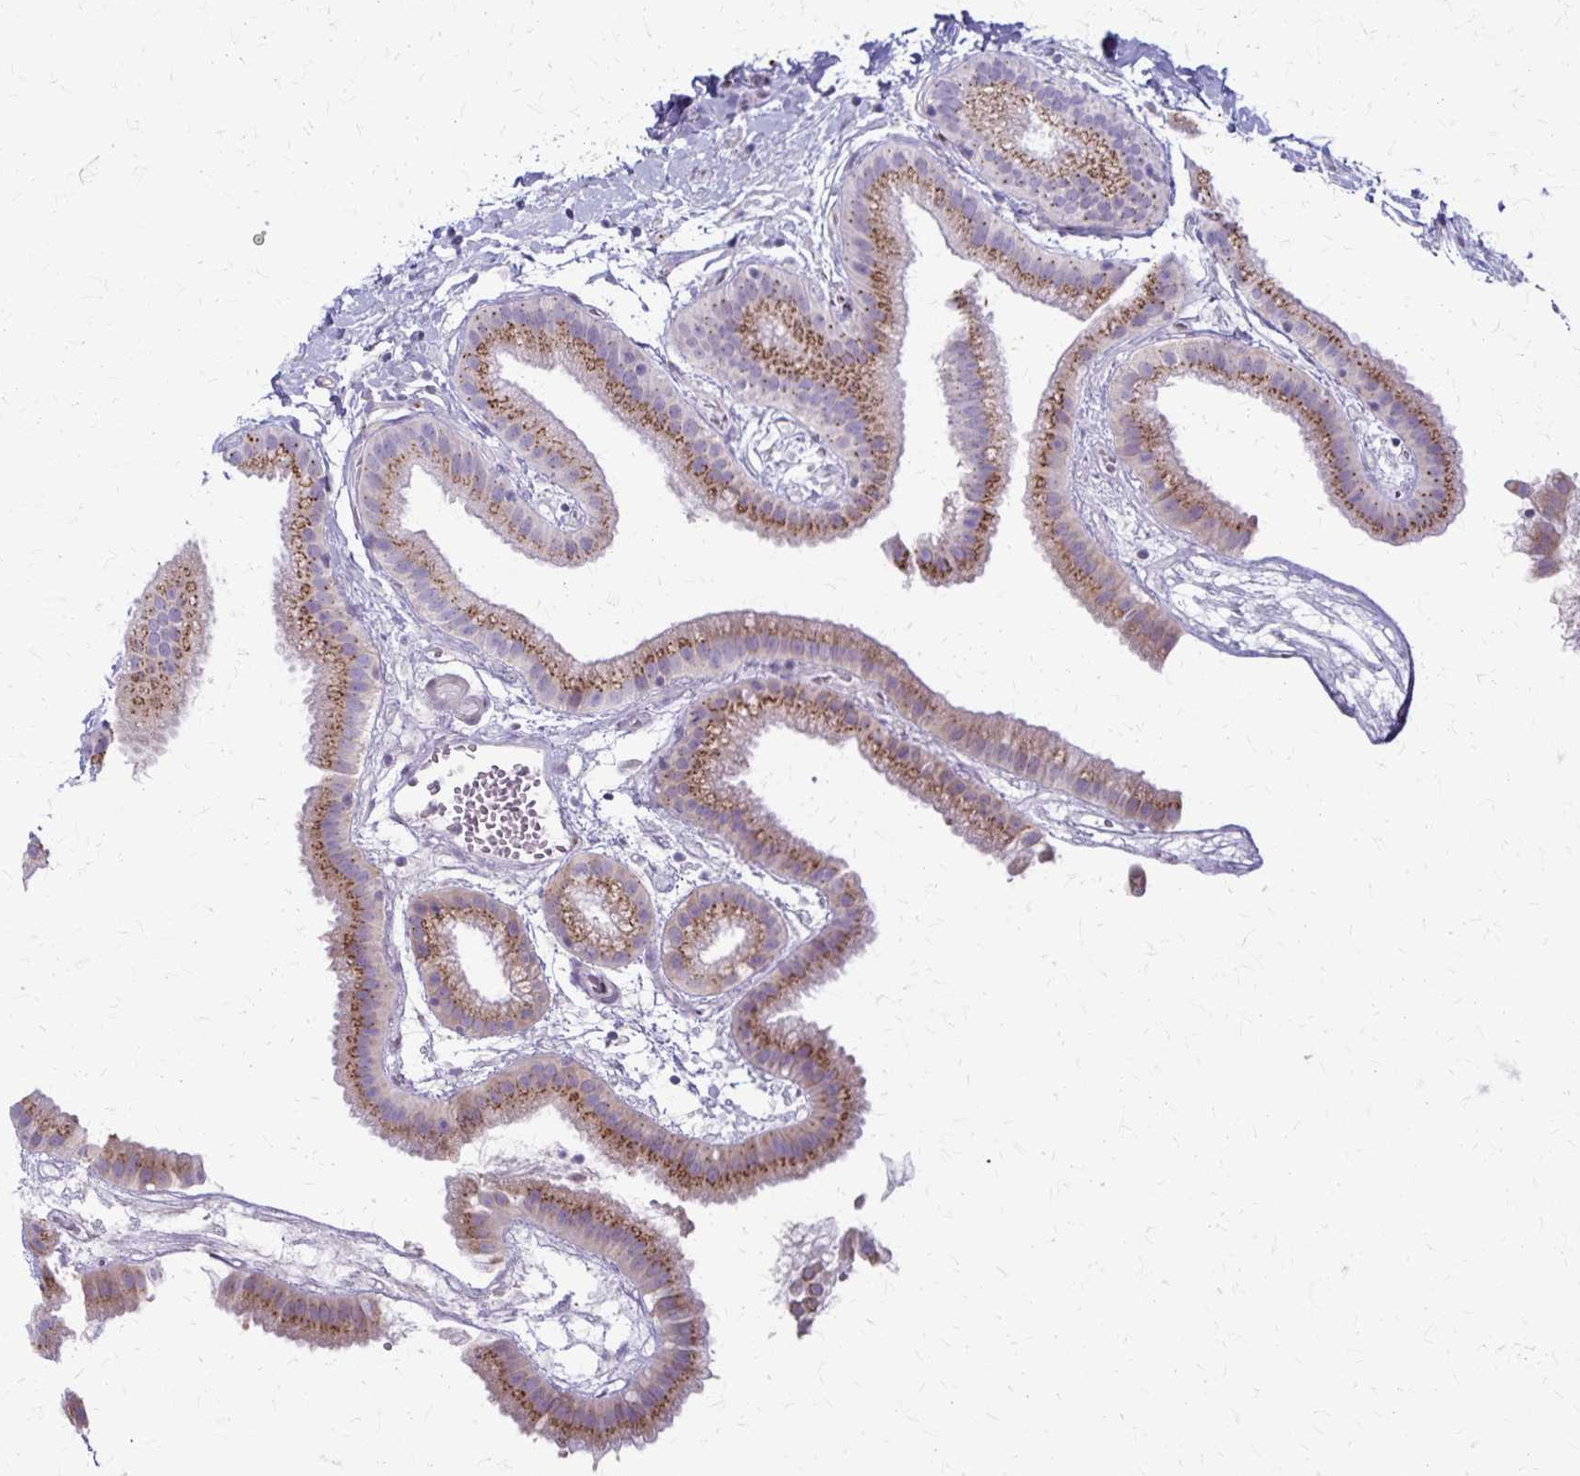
{"staining": {"intensity": "moderate", "quantity": ">75%", "location": "cytoplasmic/membranous"}, "tissue": "gallbladder", "cell_type": "Glandular cells", "image_type": "normal", "snomed": [{"axis": "morphology", "description": "Normal tissue, NOS"}, {"axis": "topography", "description": "Gallbladder"}], "caption": "Immunohistochemical staining of benign human gallbladder shows >75% levels of moderate cytoplasmic/membranous protein positivity in approximately >75% of glandular cells. Nuclei are stained in blue.", "gene": "MCFD2", "patient": {"sex": "female", "age": 63}}